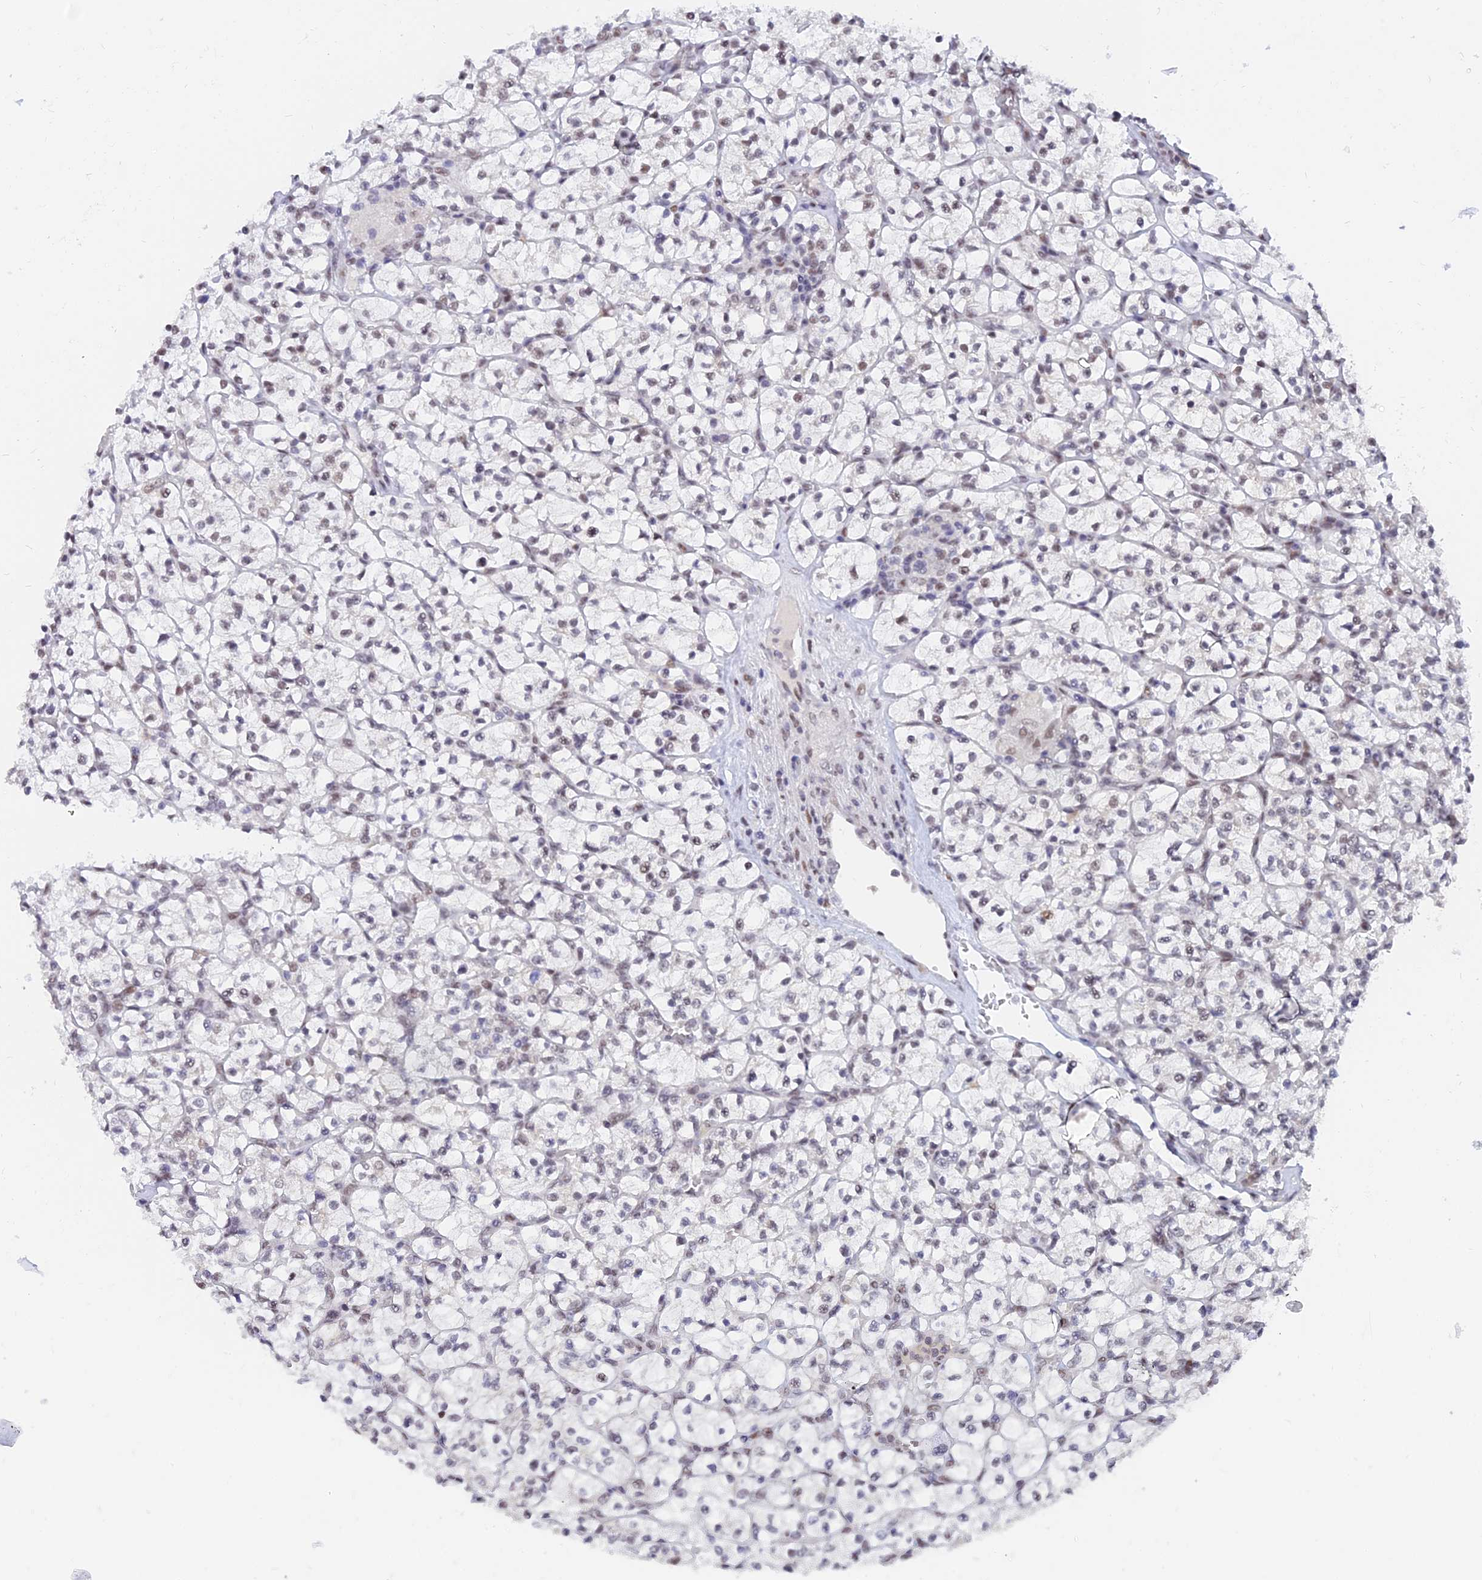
{"staining": {"intensity": "weak", "quantity": "<25%", "location": "nuclear"}, "tissue": "renal cancer", "cell_type": "Tumor cells", "image_type": "cancer", "snomed": [{"axis": "morphology", "description": "Adenocarcinoma, NOS"}, {"axis": "topography", "description": "Kidney"}], "caption": "IHC histopathology image of renal cancer stained for a protein (brown), which shows no expression in tumor cells. The staining was performed using DAB (3,3'-diaminobenzidine) to visualize the protein expression in brown, while the nuclei were stained in blue with hematoxylin (Magnification: 20x).", "gene": "DPY30", "patient": {"sex": "female", "age": 64}}